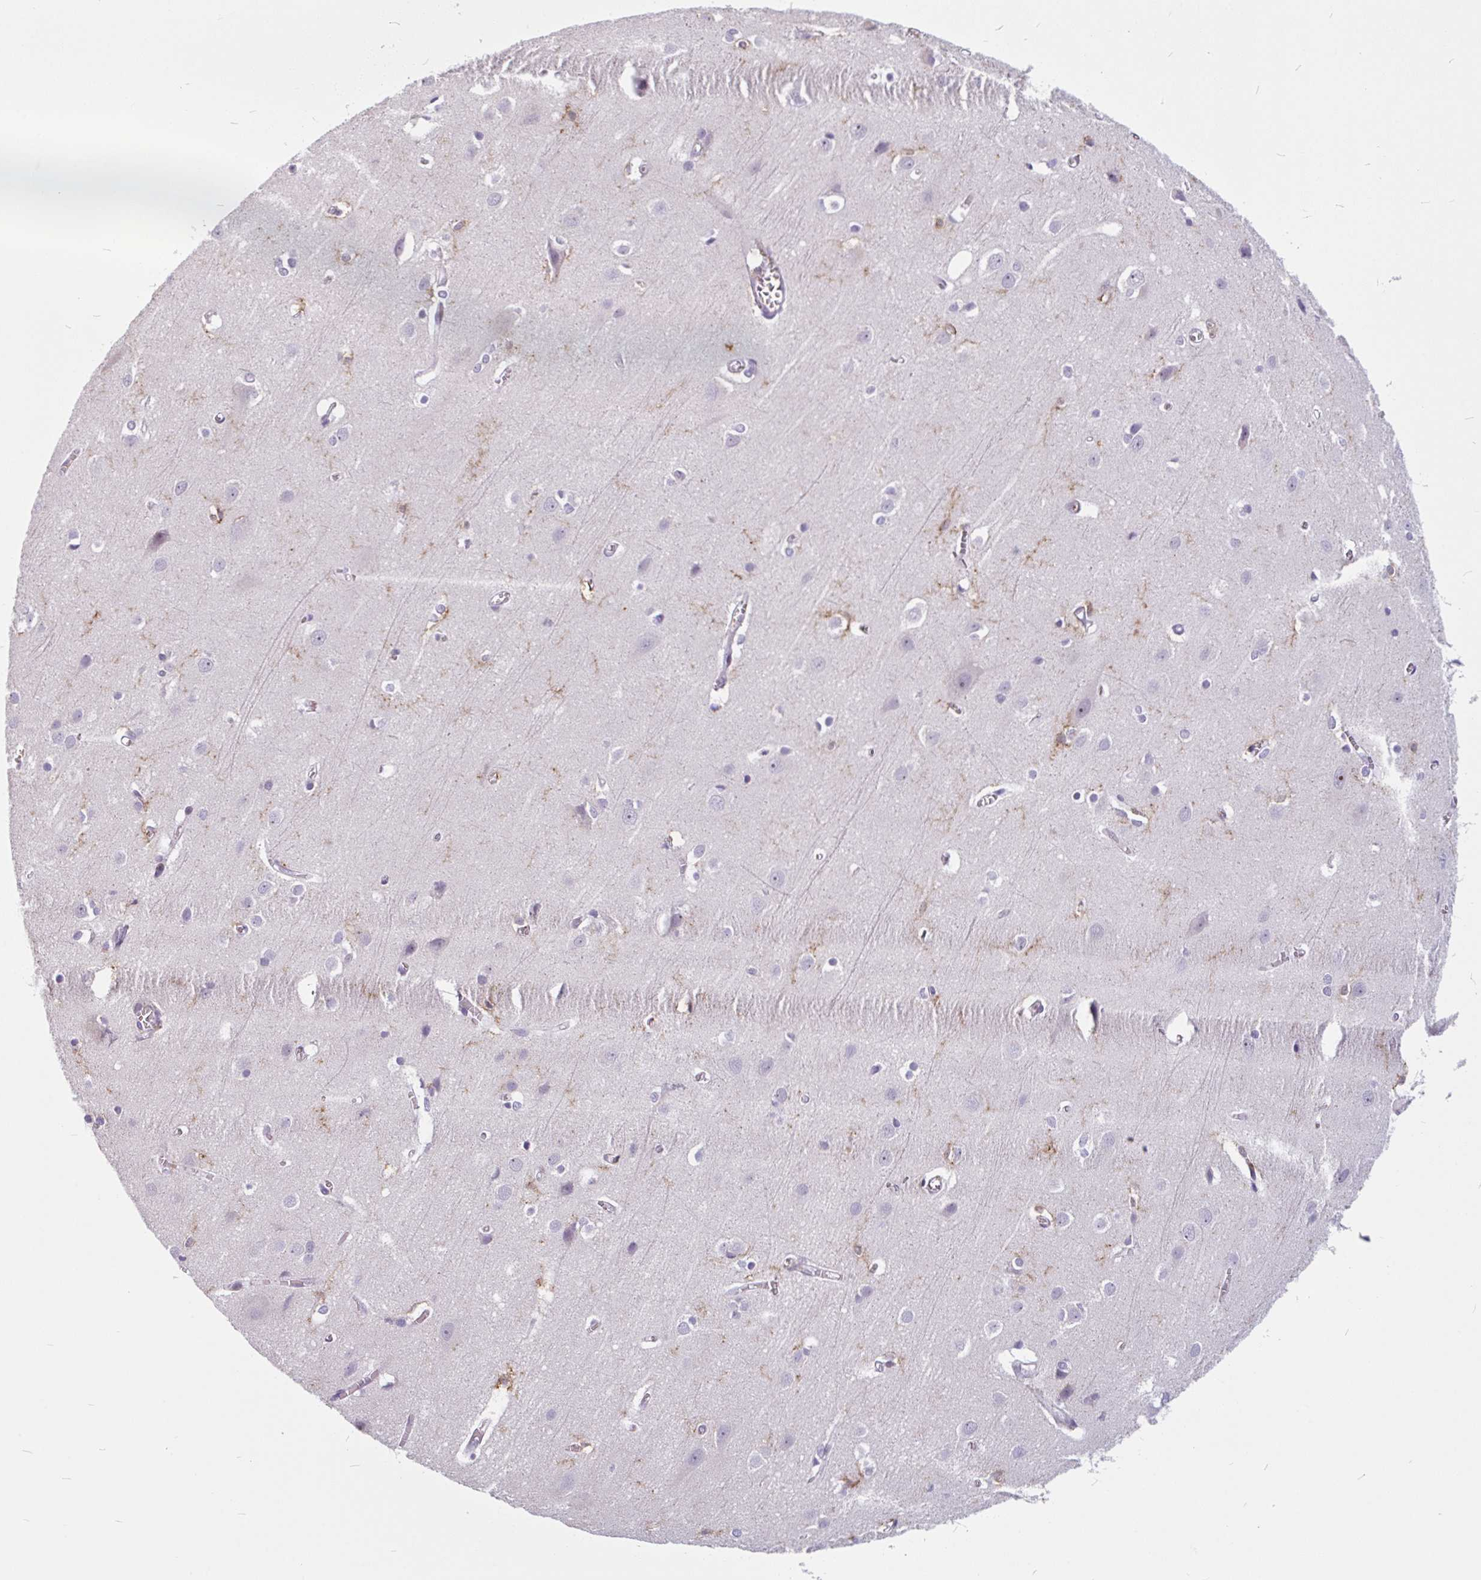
{"staining": {"intensity": "negative", "quantity": "none", "location": "none"}, "tissue": "cerebral cortex", "cell_type": "Endothelial cells", "image_type": "normal", "snomed": [{"axis": "morphology", "description": "Normal tissue, NOS"}, {"axis": "topography", "description": "Cerebral cortex"}], "caption": "The immunohistochemistry micrograph has no significant positivity in endothelial cells of cerebral cortex.", "gene": "TMEM119", "patient": {"sex": "male", "age": 37}}